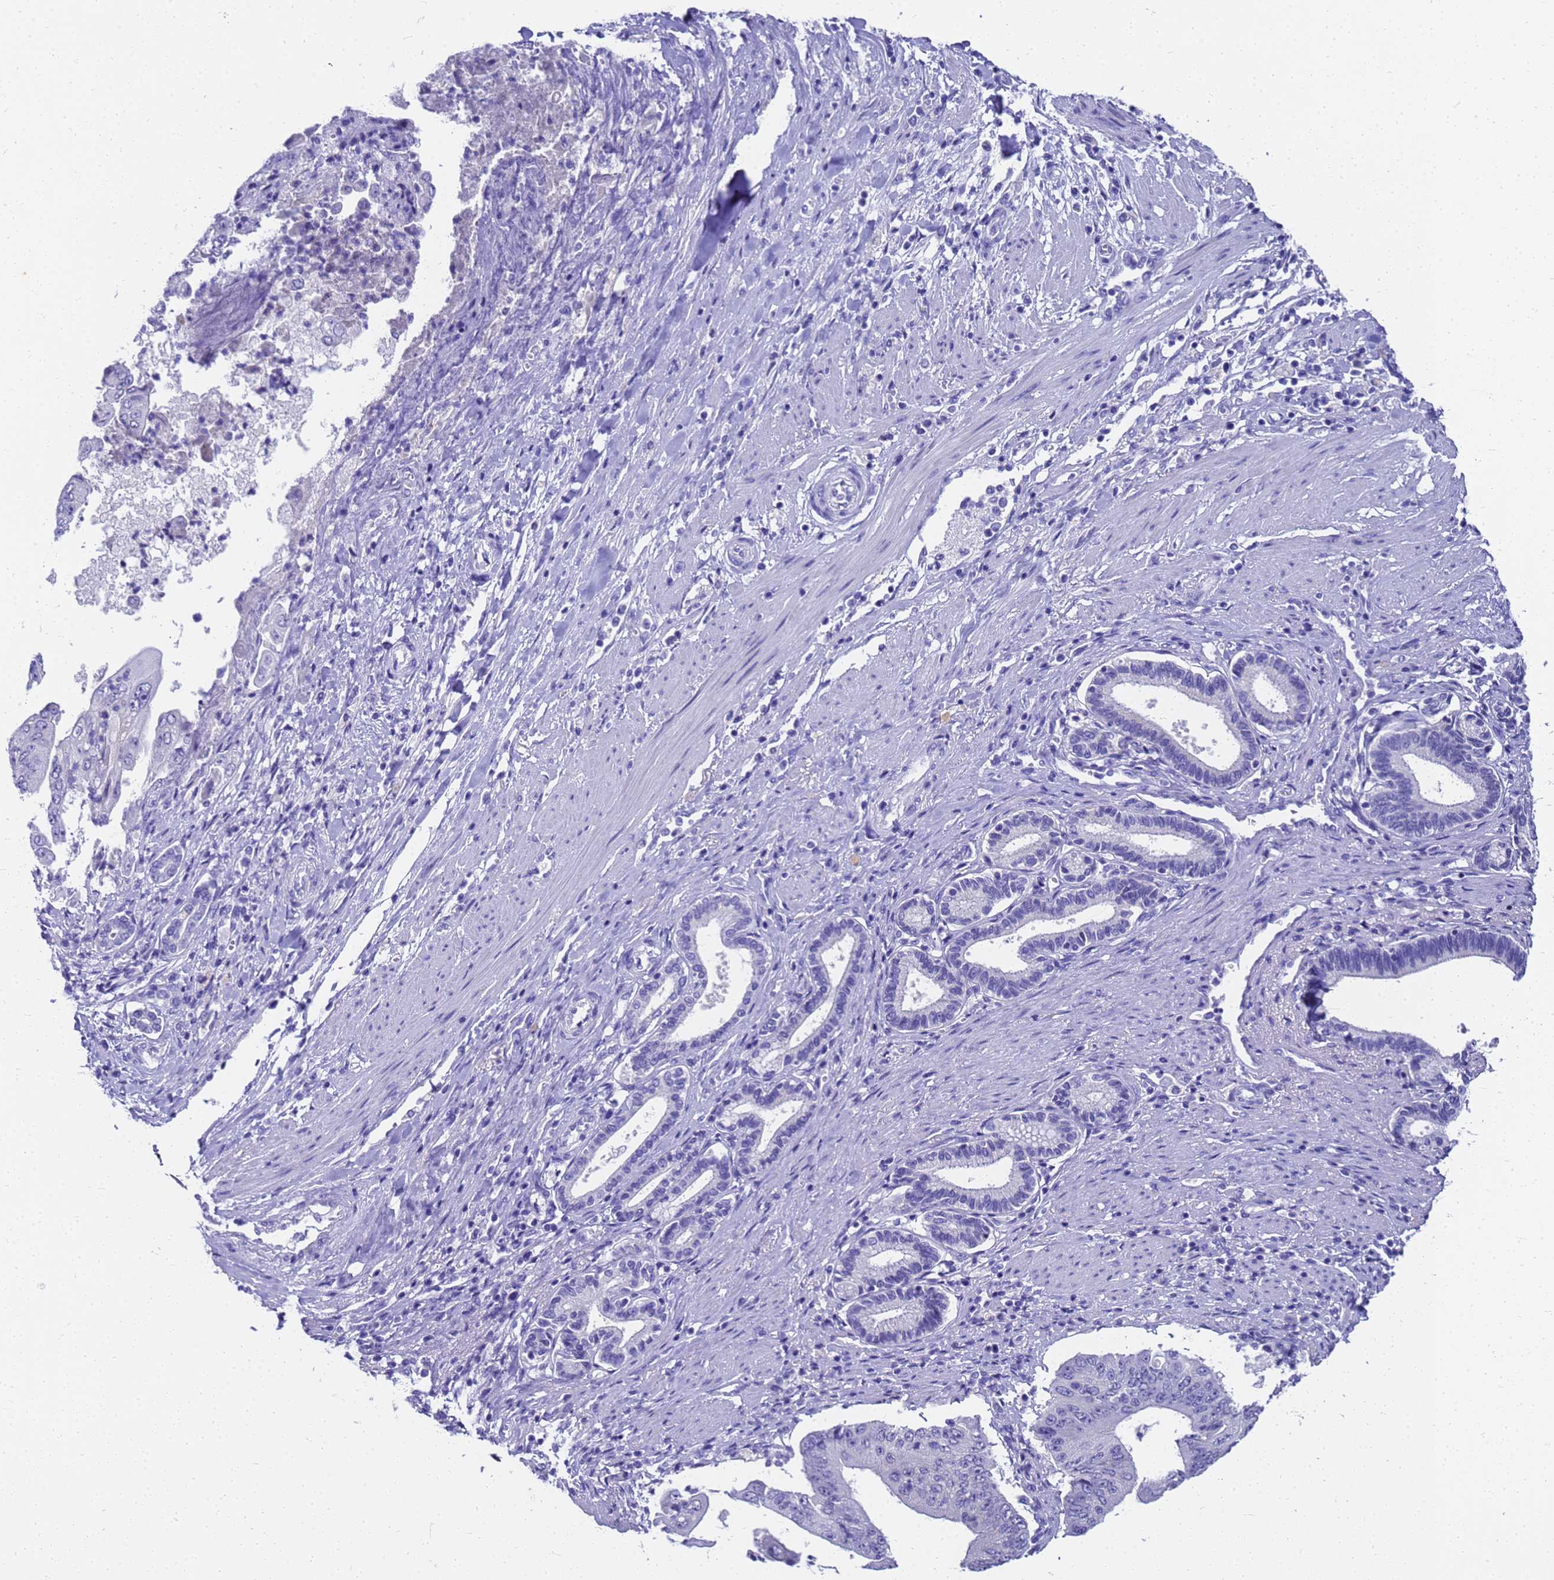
{"staining": {"intensity": "negative", "quantity": "none", "location": "none"}, "tissue": "pancreatic cancer", "cell_type": "Tumor cells", "image_type": "cancer", "snomed": [{"axis": "morphology", "description": "Adenocarcinoma, NOS"}, {"axis": "topography", "description": "Pancreas"}], "caption": "This micrograph is of pancreatic cancer (adenocarcinoma) stained with IHC to label a protein in brown with the nuclei are counter-stained blue. There is no expression in tumor cells. (DAB IHC, high magnification).", "gene": "MS4A13", "patient": {"sex": "female", "age": 77}}